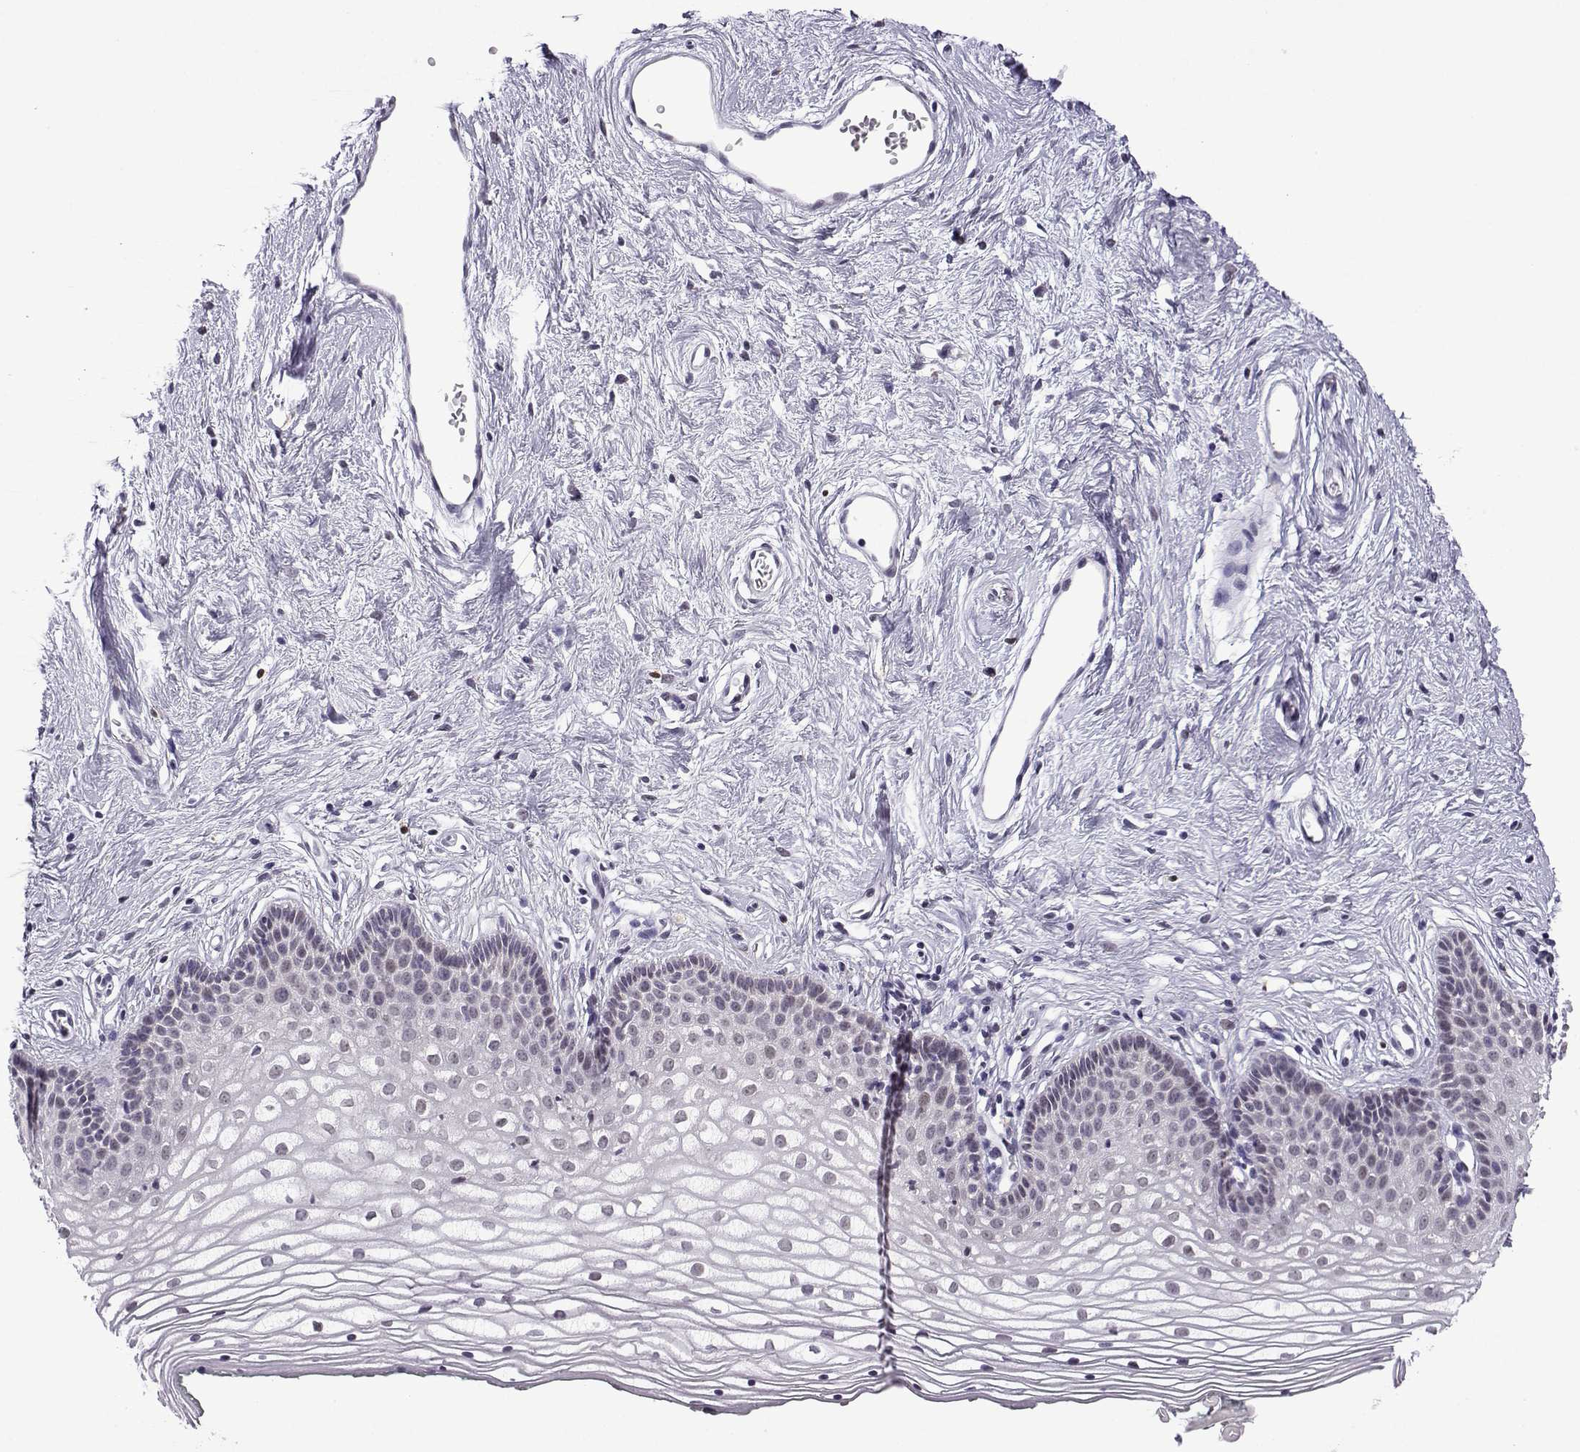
{"staining": {"intensity": "negative", "quantity": "none", "location": "none"}, "tissue": "vagina", "cell_type": "Squamous epithelial cells", "image_type": "normal", "snomed": [{"axis": "morphology", "description": "Normal tissue, NOS"}, {"axis": "topography", "description": "Vagina"}], "caption": "The IHC histopathology image has no significant staining in squamous epithelial cells of vagina.", "gene": "HTR7", "patient": {"sex": "female", "age": 36}}